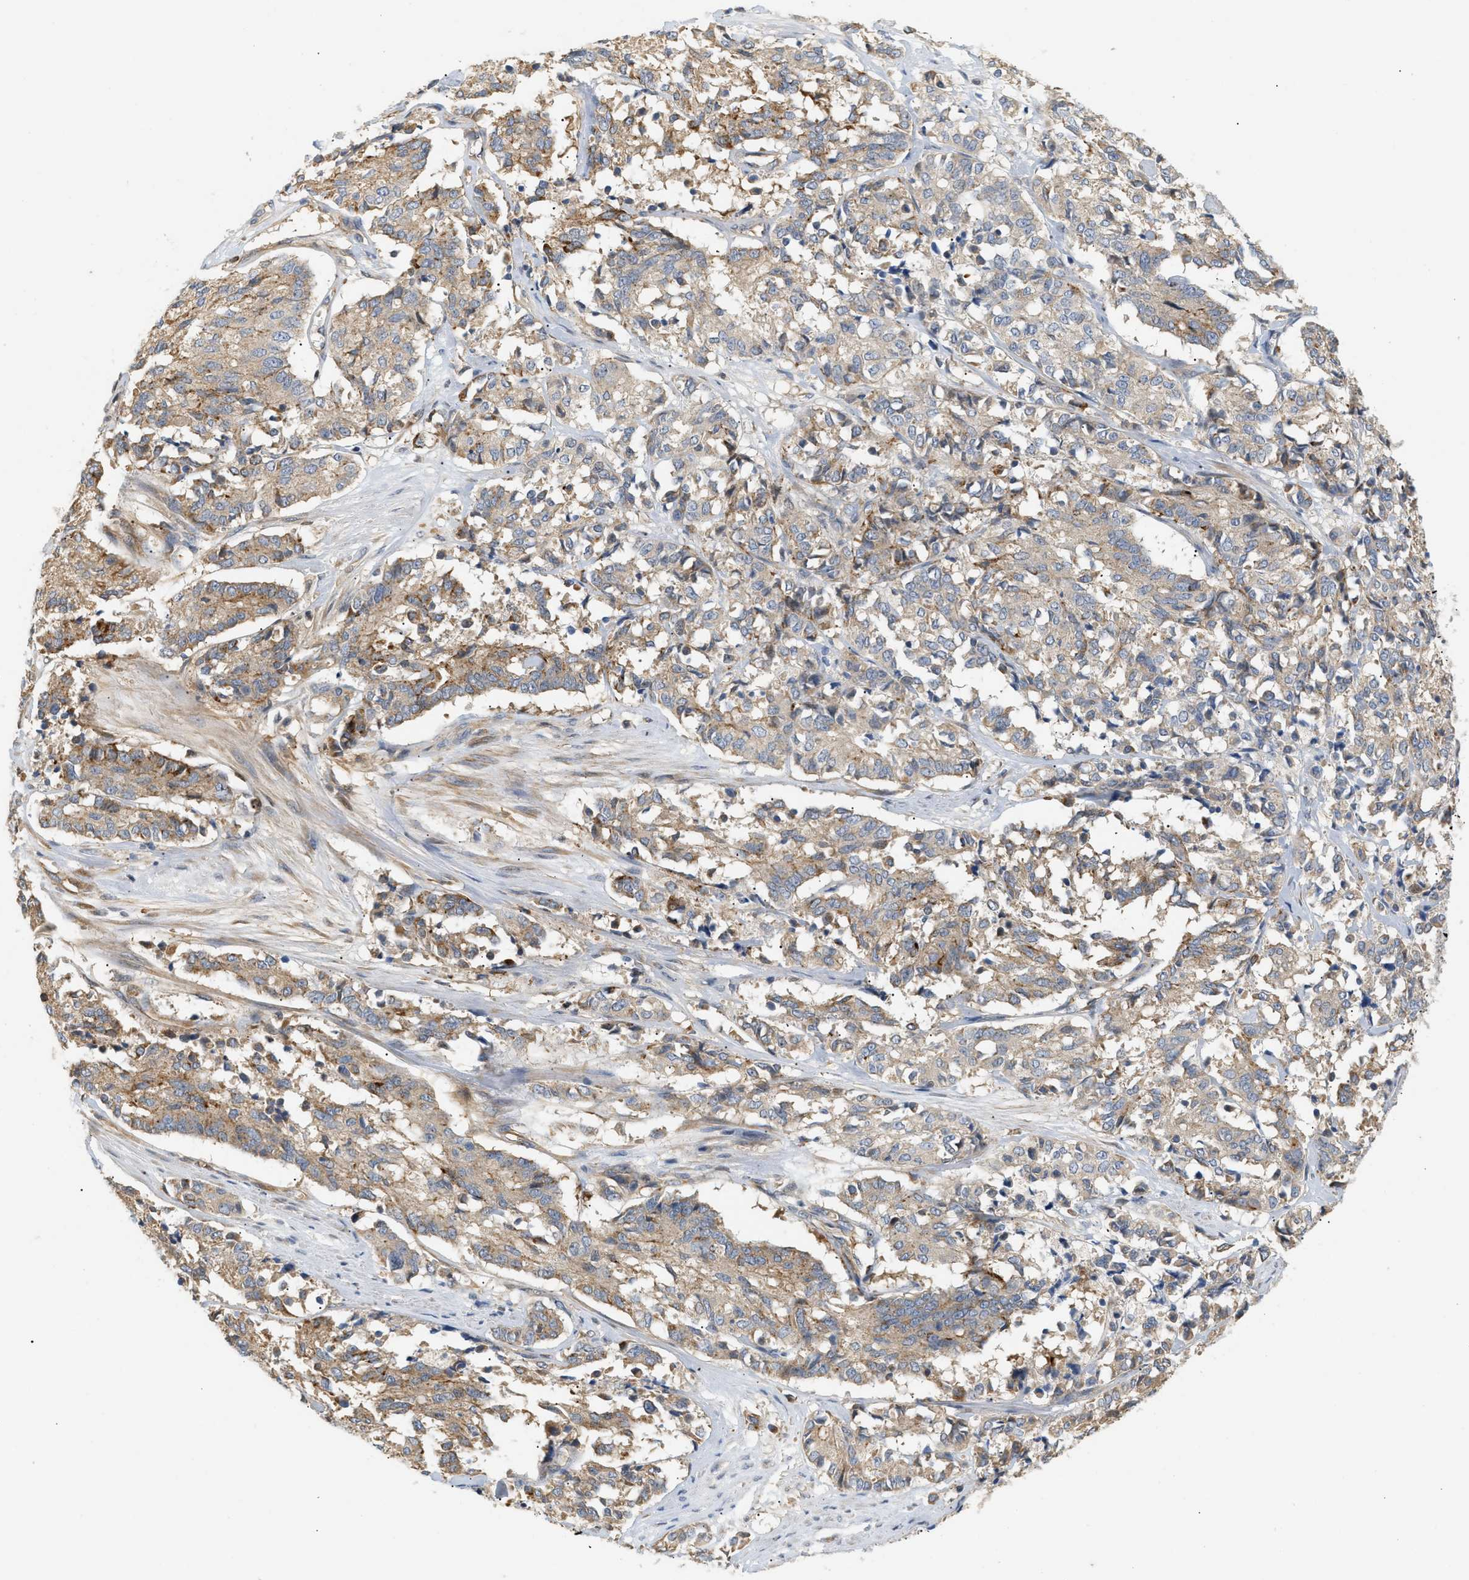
{"staining": {"intensity": "weak", "quantity": ">75%", "location": "cytoplasmic/membranous"}, "tissue": "cervical cancer", "cell_type": "Tumor cells", "image_type": "cancer", "snomed": [{"axis": "morphology", "description": "Squamous cell carcinoma, NOS"}, {"axis": "topography", "description": "Cervix"}], "caption": "Cervical squamous cell carcinoma stained with immunohistochemistry (IHC) displays weak cytoplasmic/membranous expression in approximately >75% of tumor cells. Immunohistochemistry (ihc) stains the protein of interest in brown and the nuclei are stained blue.", "gene": "FARS2", "patient": {"sex": "female", "age": 35}}